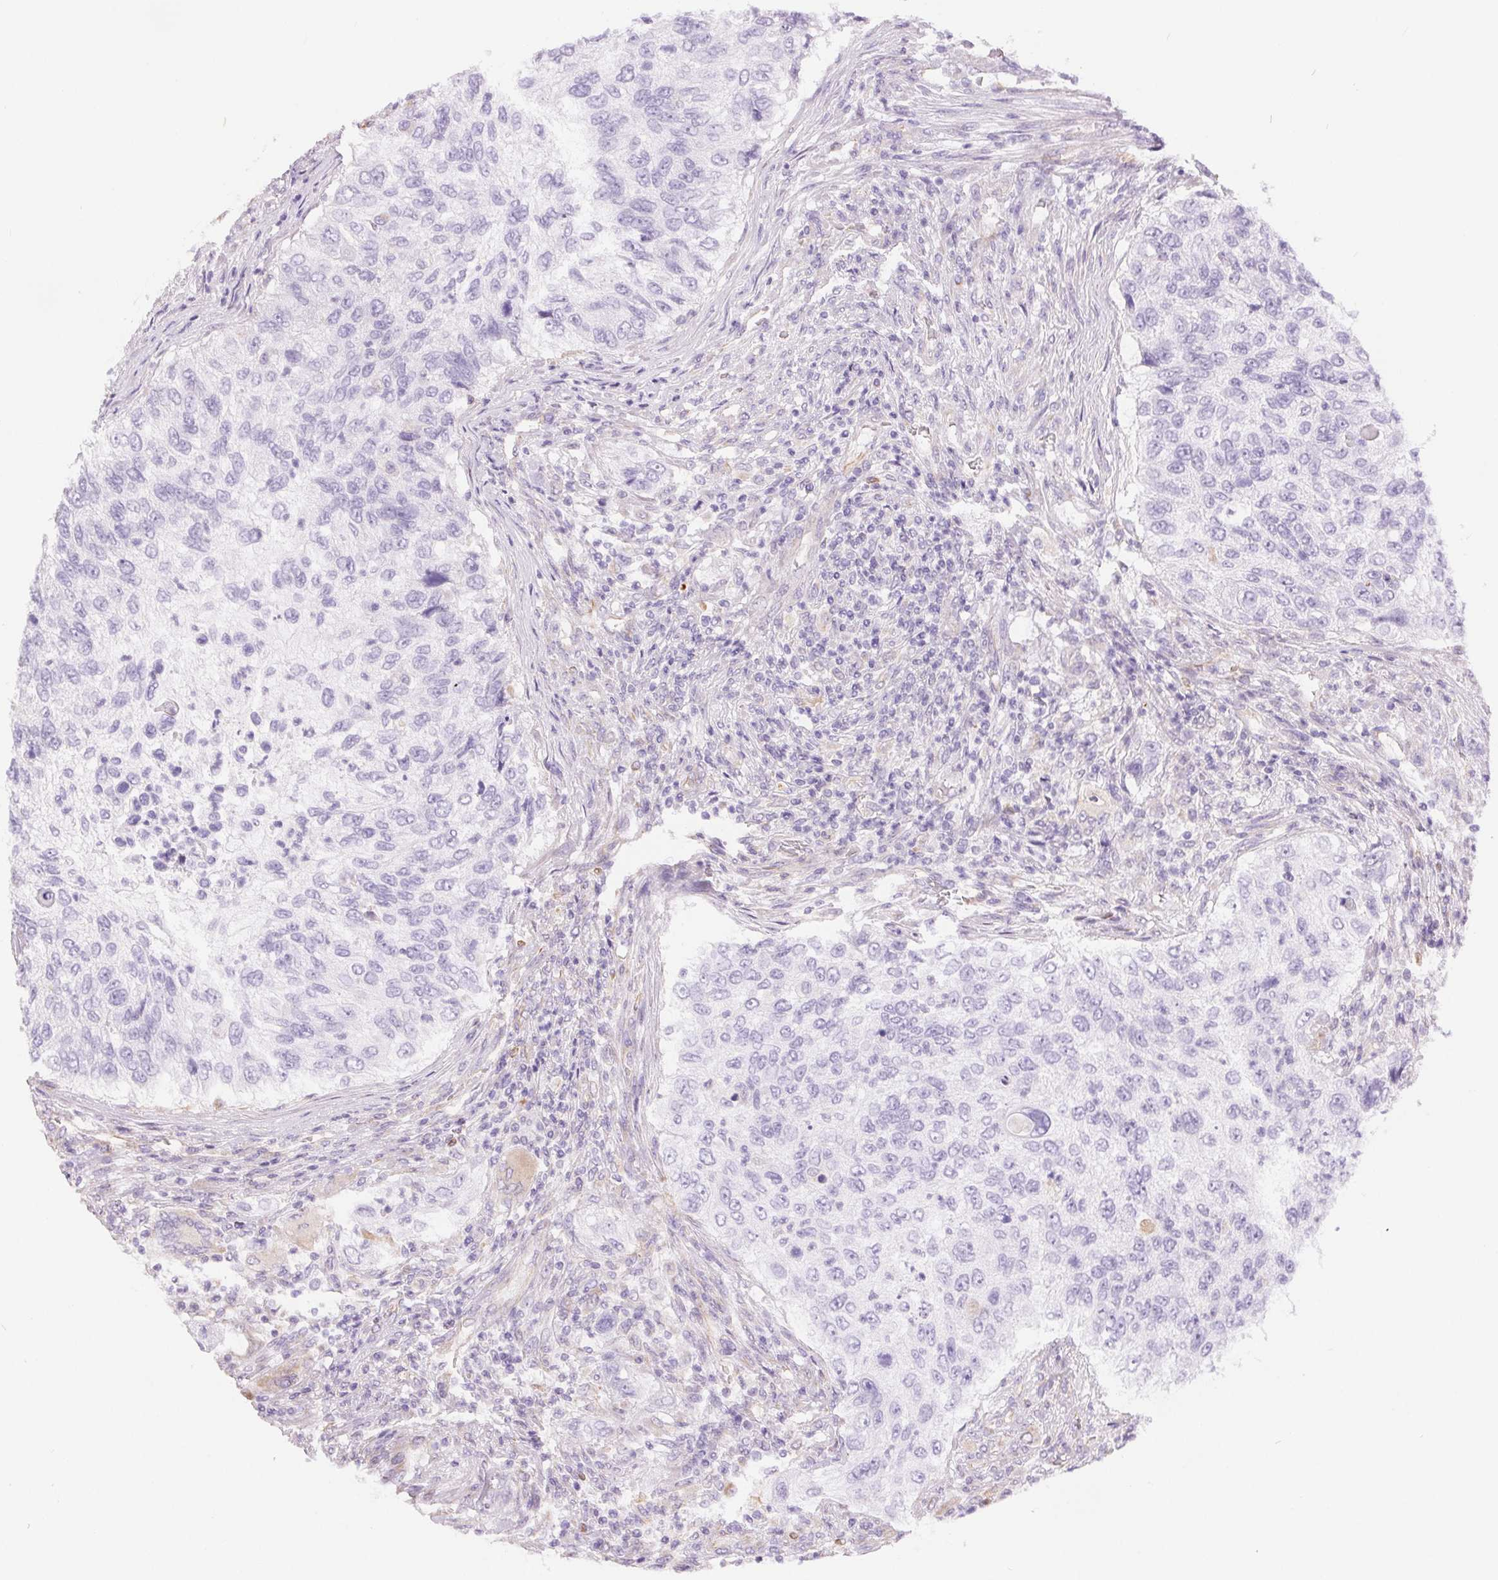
{"staining": {"intensity": "negative", "quantity": "none", "location": "none"}, "tissue": "urothelial cancer", "cell_type": "Tumor cells", "image_type": "cancer", "snomed": [{"axis": "morphology", "description": "Urothelial carcinoma, High grade"}, {"axis": "topography", "description": "Urinary bladder"}], "caption": "Urothelial cancer stained for a protein using immunohistochemistry (IHC) demonstrates no expression tumor cells.", "gene": "GFAP", "patient": {"sex": "female", "age": 60}}